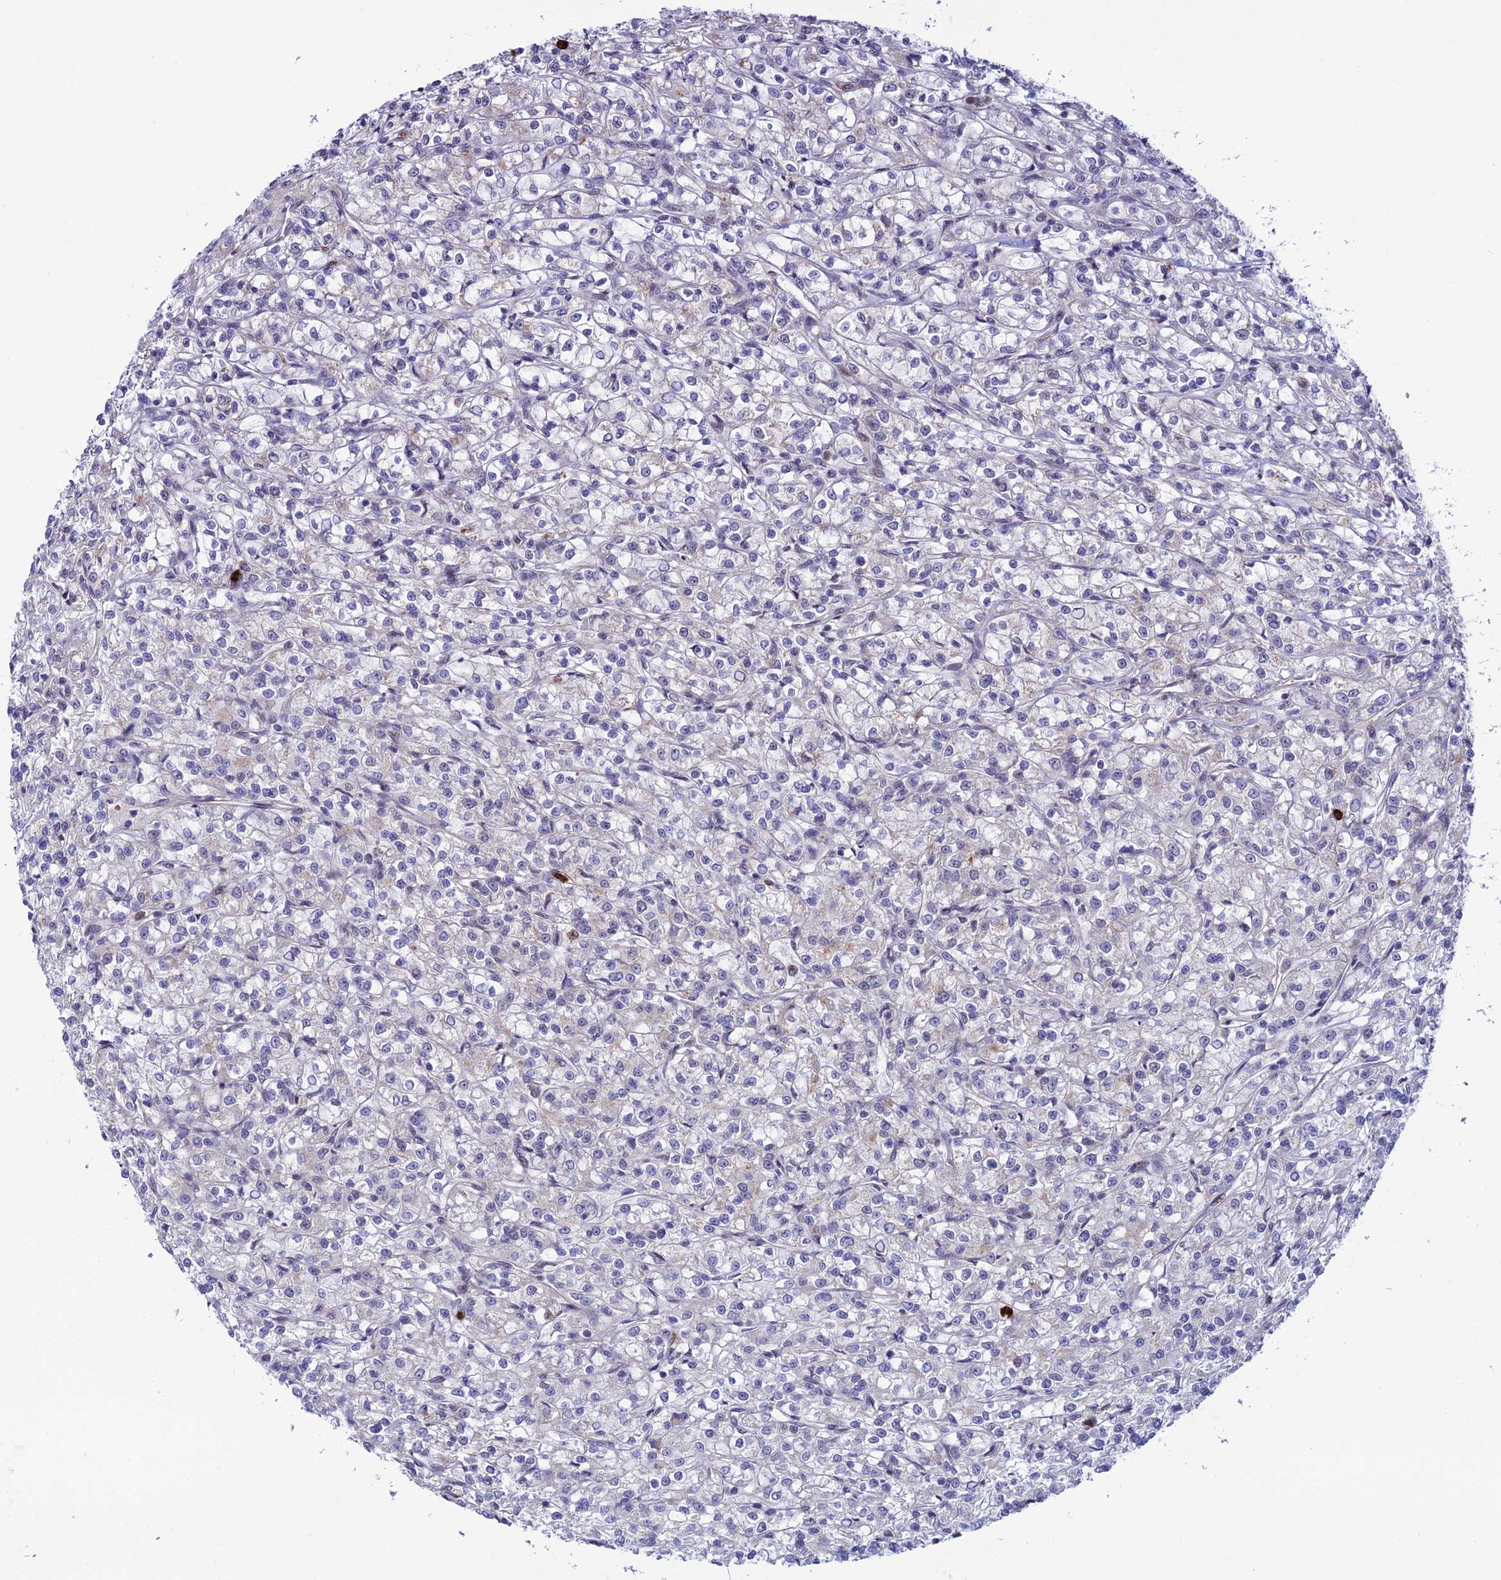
{"staining": {"intensity": "negative", "quantity": "none", "location": "none"}, "tissue": "renal cancer", "cell_type": "Tumor cells", "image_type": "cancer", "snomed": [{"axis": "morphology", "description": "Adenocarcinoma, NOS"}, {"axis": "topography", "description": "Kidney"}], "caption": "Immunohistochemistry micrograph of human adenocarcinoma (renal) stained for a protein (brown), which reveals no positivity in tumor cells.", "gene": "COL6A6", "patient": {"sex": "female", "age": 59}}